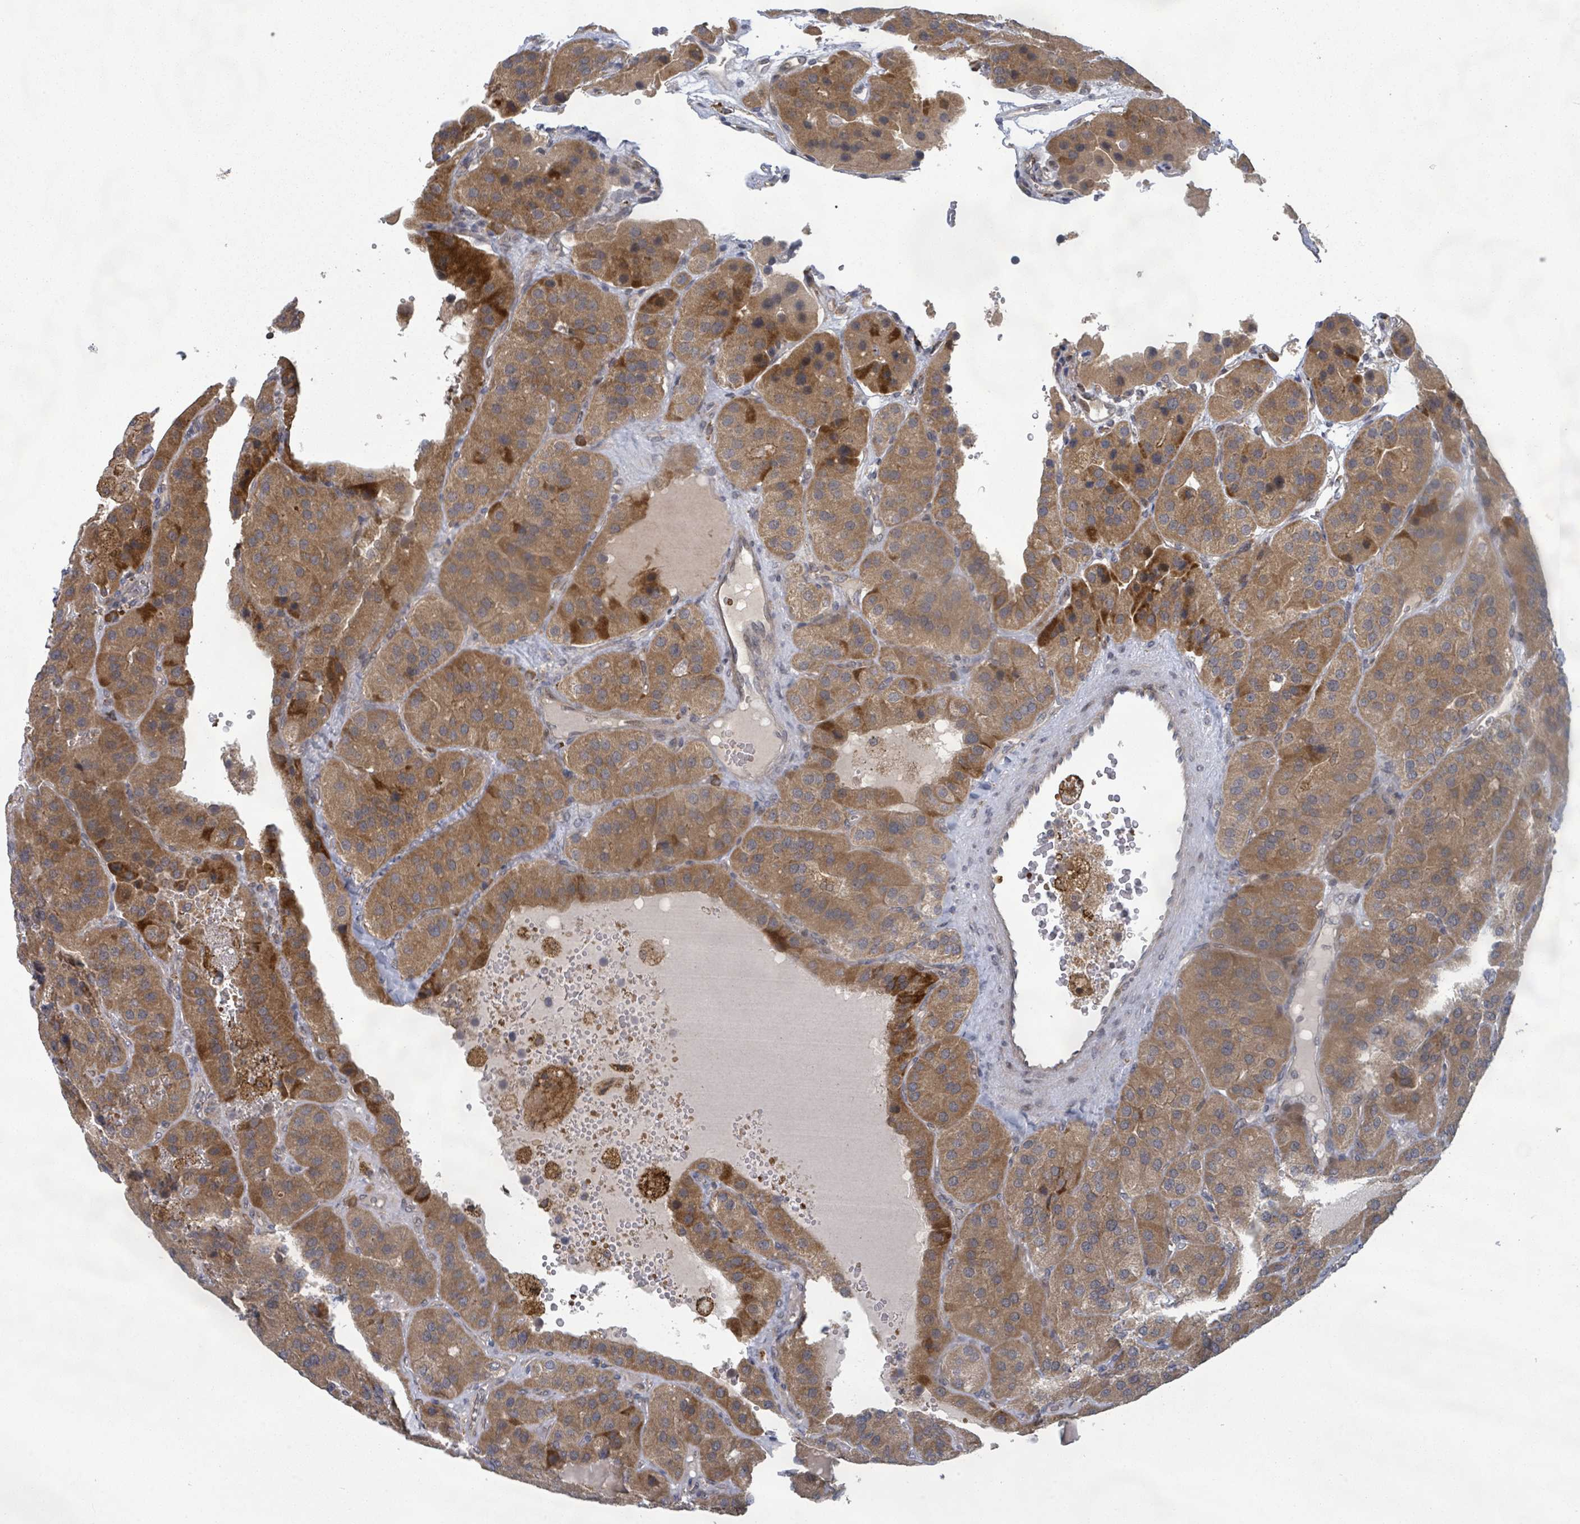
{"staining": {"intensity": "moderate", "quantity": ">75%", "location": "cytoplasmic/membranous"}, "tissue": "parathyroid gland", "cell_type": "Glandular cells", "image_type": "normal", "snomed": [{"axis": "morphology", "description": "Normal tissue, NOS"}, {"axis": "morphology", "description": "Adenoma, NOS"}, {"axis": "topography", "description": "Parathyroid gland"}], "caption": "Protein analysis of normal parathyroid gland shows moderate cytoplasmic/membranous staining in approximately >75% of glandular cells. (DAB = brown stain, brightfield microscopy at high magnification).", "gene": "SHROOM2", "patient": {"sex": "female", "age": 86}}